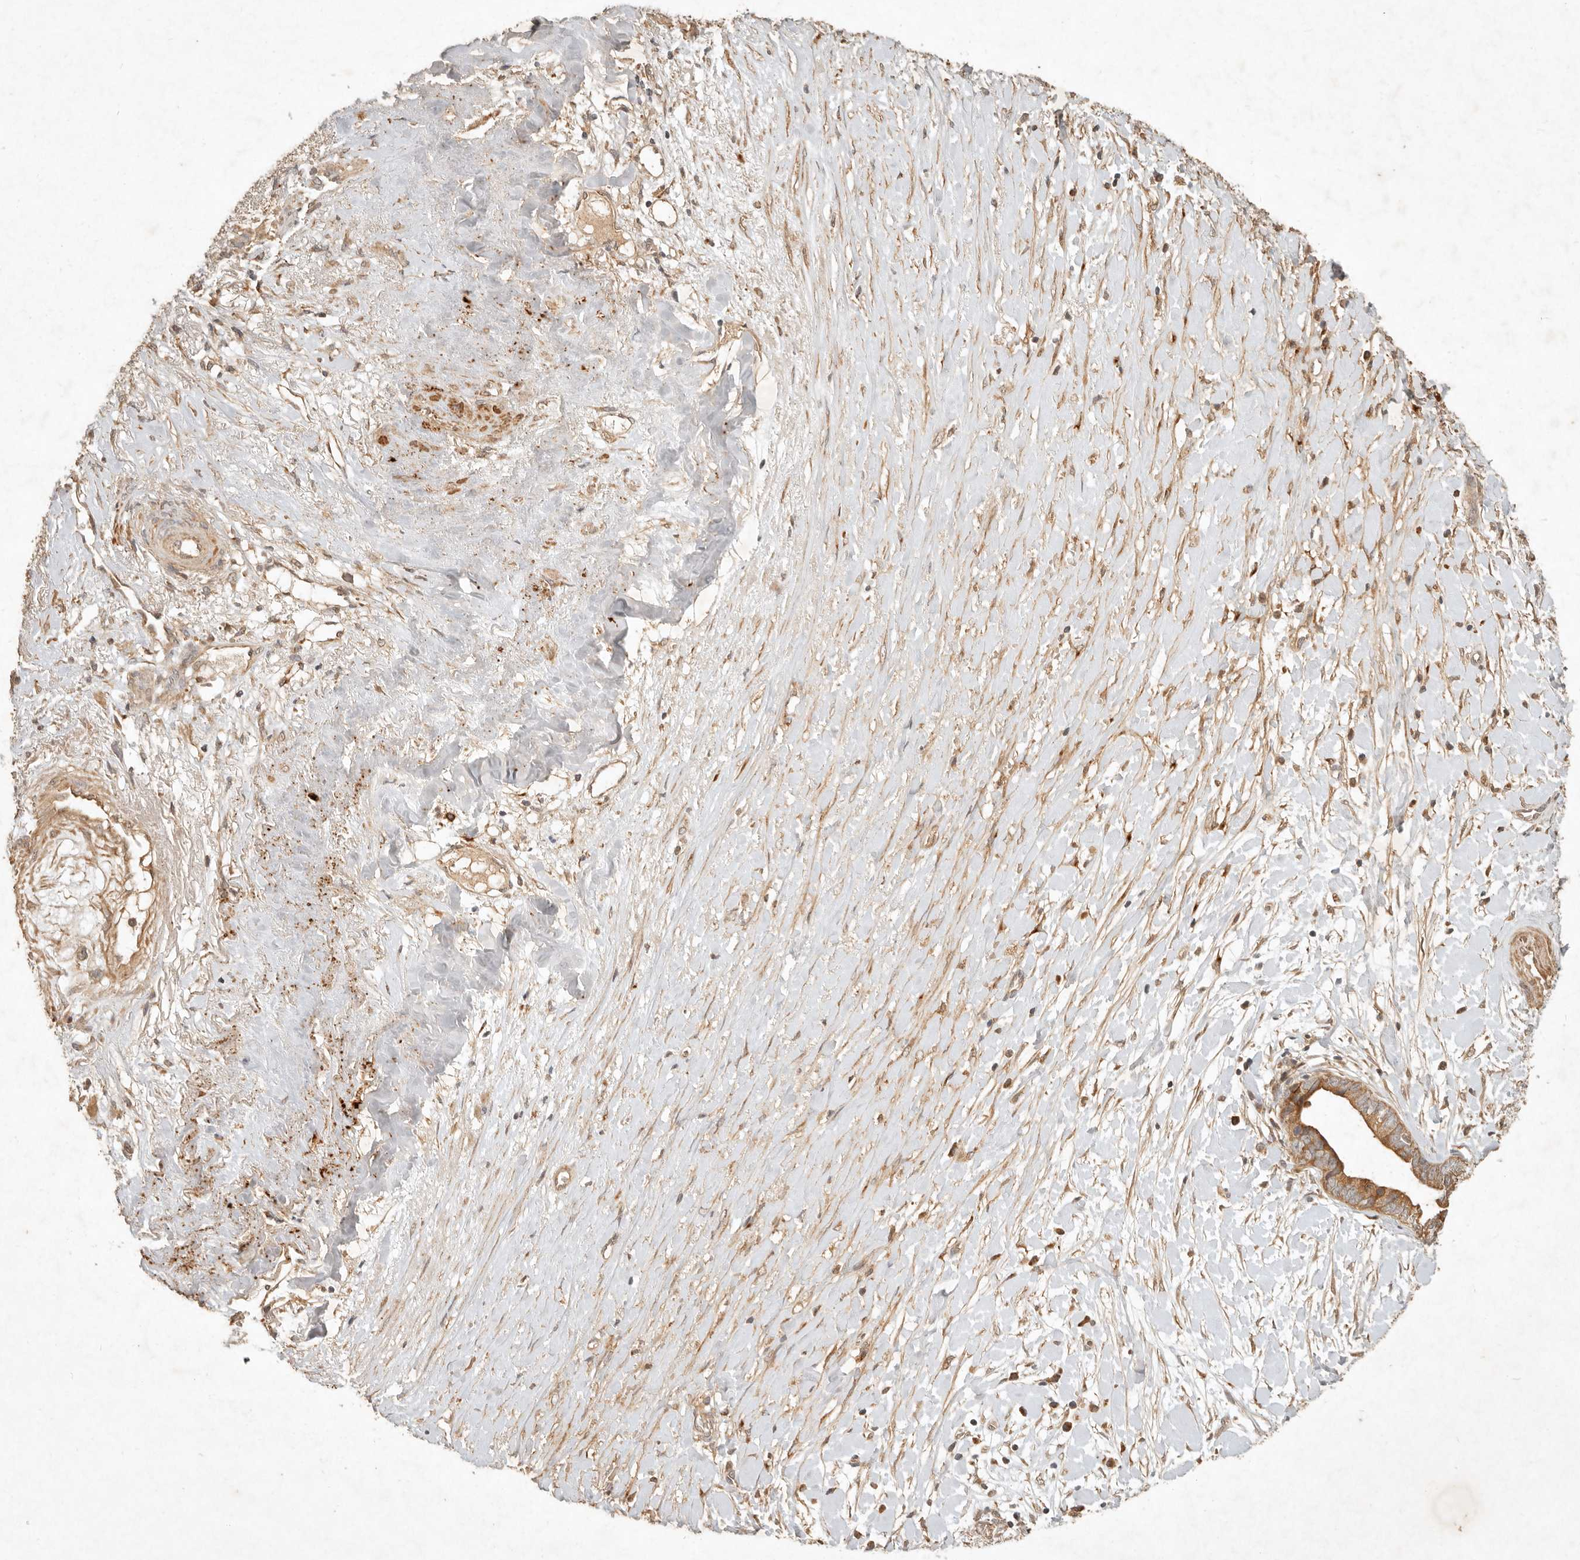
{"staining": {"intensity": "moderate", "quantity": ">75%", "location": "cytoplasmic/membranous"}, "tissue": "liver cancer", "cell_type": "Tumor cells", "image_type": "cancer", "snomed": [{"axis": "morphology", "description": "Cholangiocarcinoma"}, {"axis": "topography", "description": "Liver"}], "caption": "Cholangiocarcinoma (liver) tissue demonstrates moderate cytoplasmic/membranous staining in approximately >75% of tumor cells, visualized by immunohistochemistry. (DAB IHC with brightfield microscopy, high magnification).", "gene": "CLEC4C", "patient": {"sex": "female", "age": 79}}